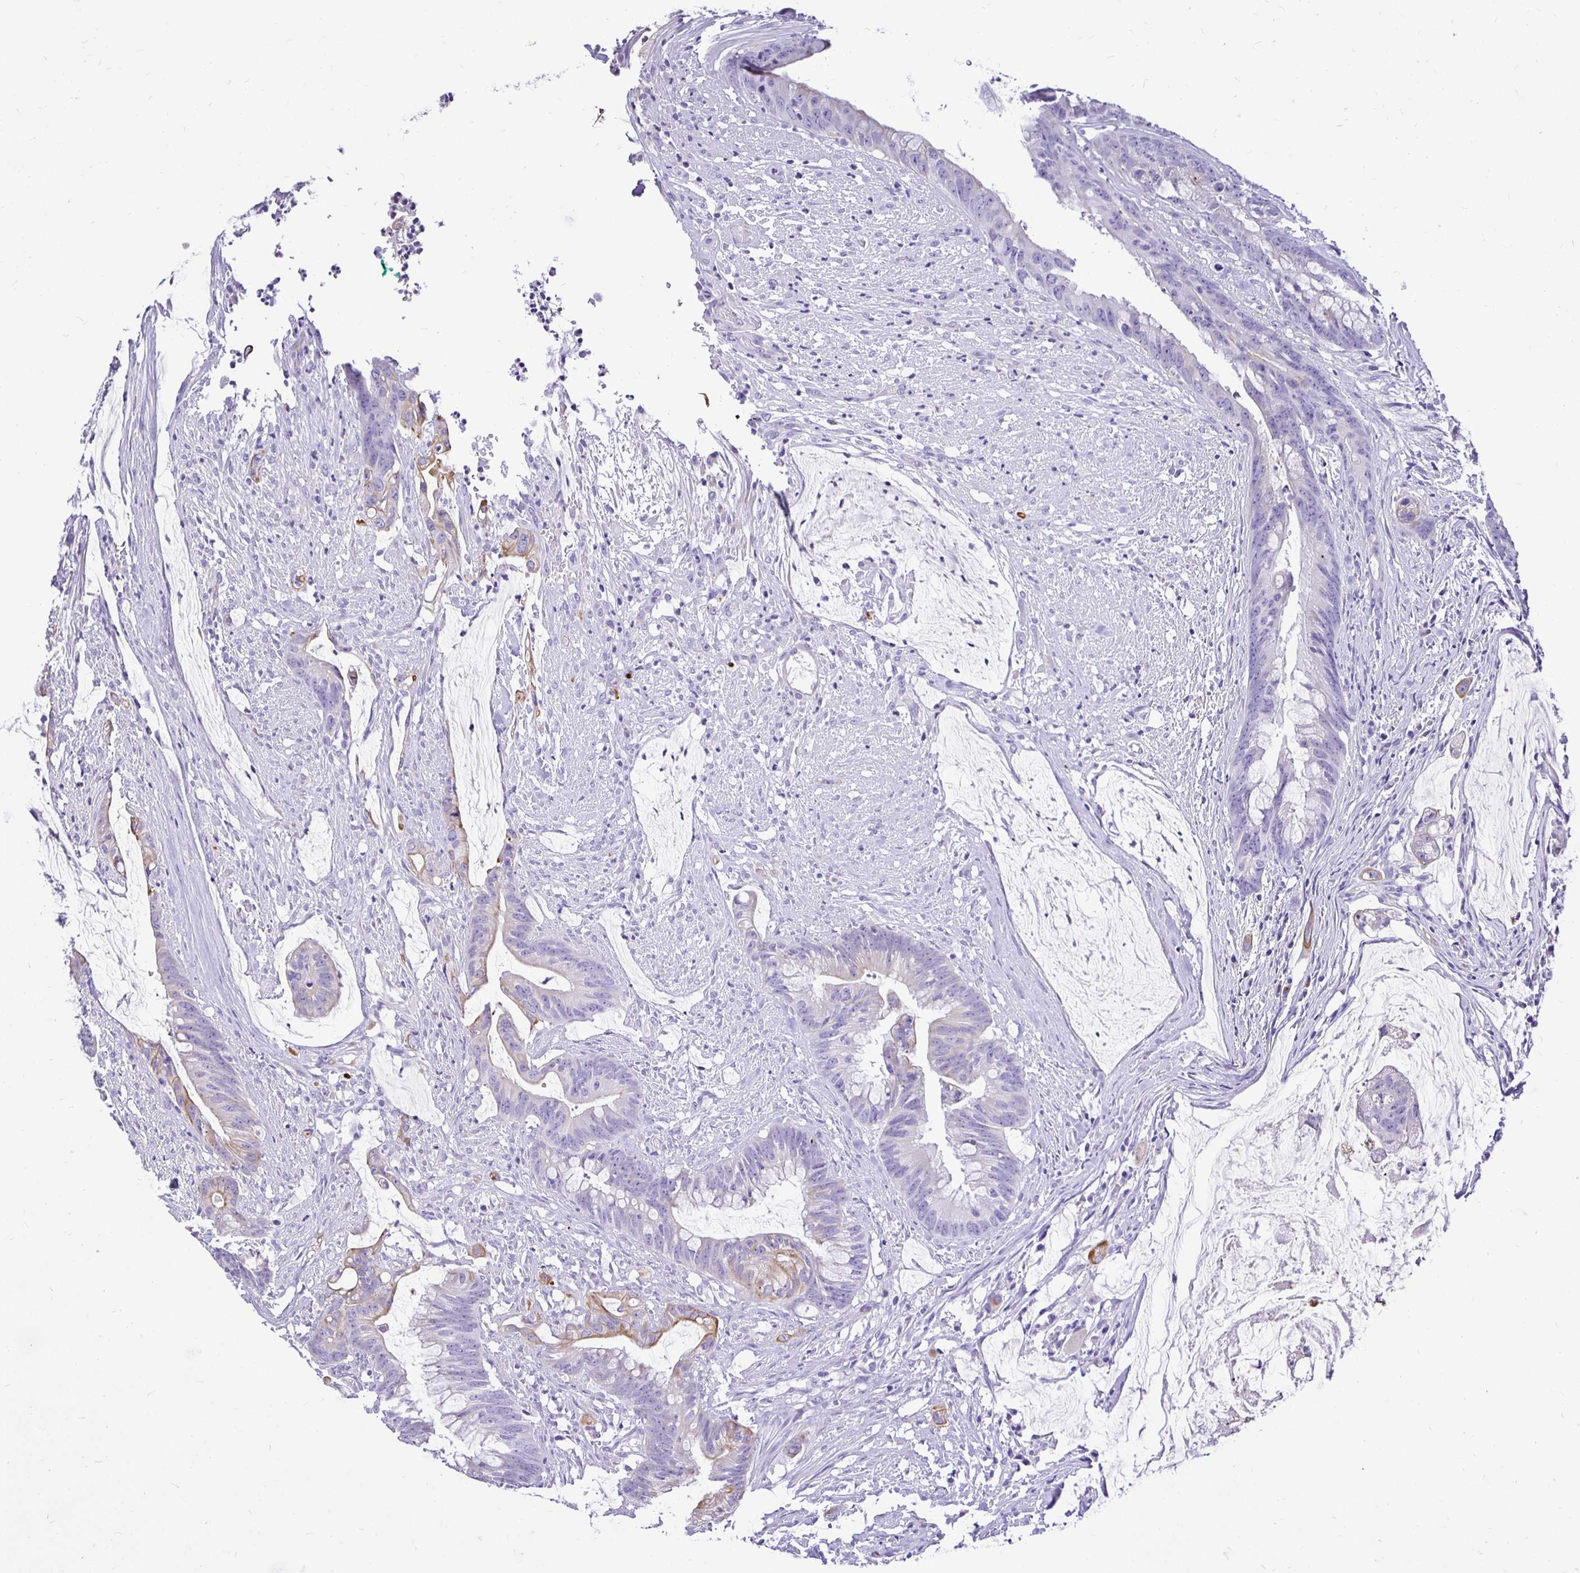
{"staining": {"intensity": "moderate", "quantity": "<25%", "location": "cytoplasmic/membranous"}, "tissue": "colorectal cancer", "cell_type": "Tumor cells", "image_type": "cancer", "snomed": [{"axis": "morphology", "description": "Adenocarcinoma, NOS"}, {"axis": "topography", "description": "Colon"}], "caption": "Tumor cells show moderate cytoplasmic/membranous expression in approximately <25% of cells in colorectal cancer.", "gene": "TAF1D", "patient": {"sex": "male", "age": 62}}